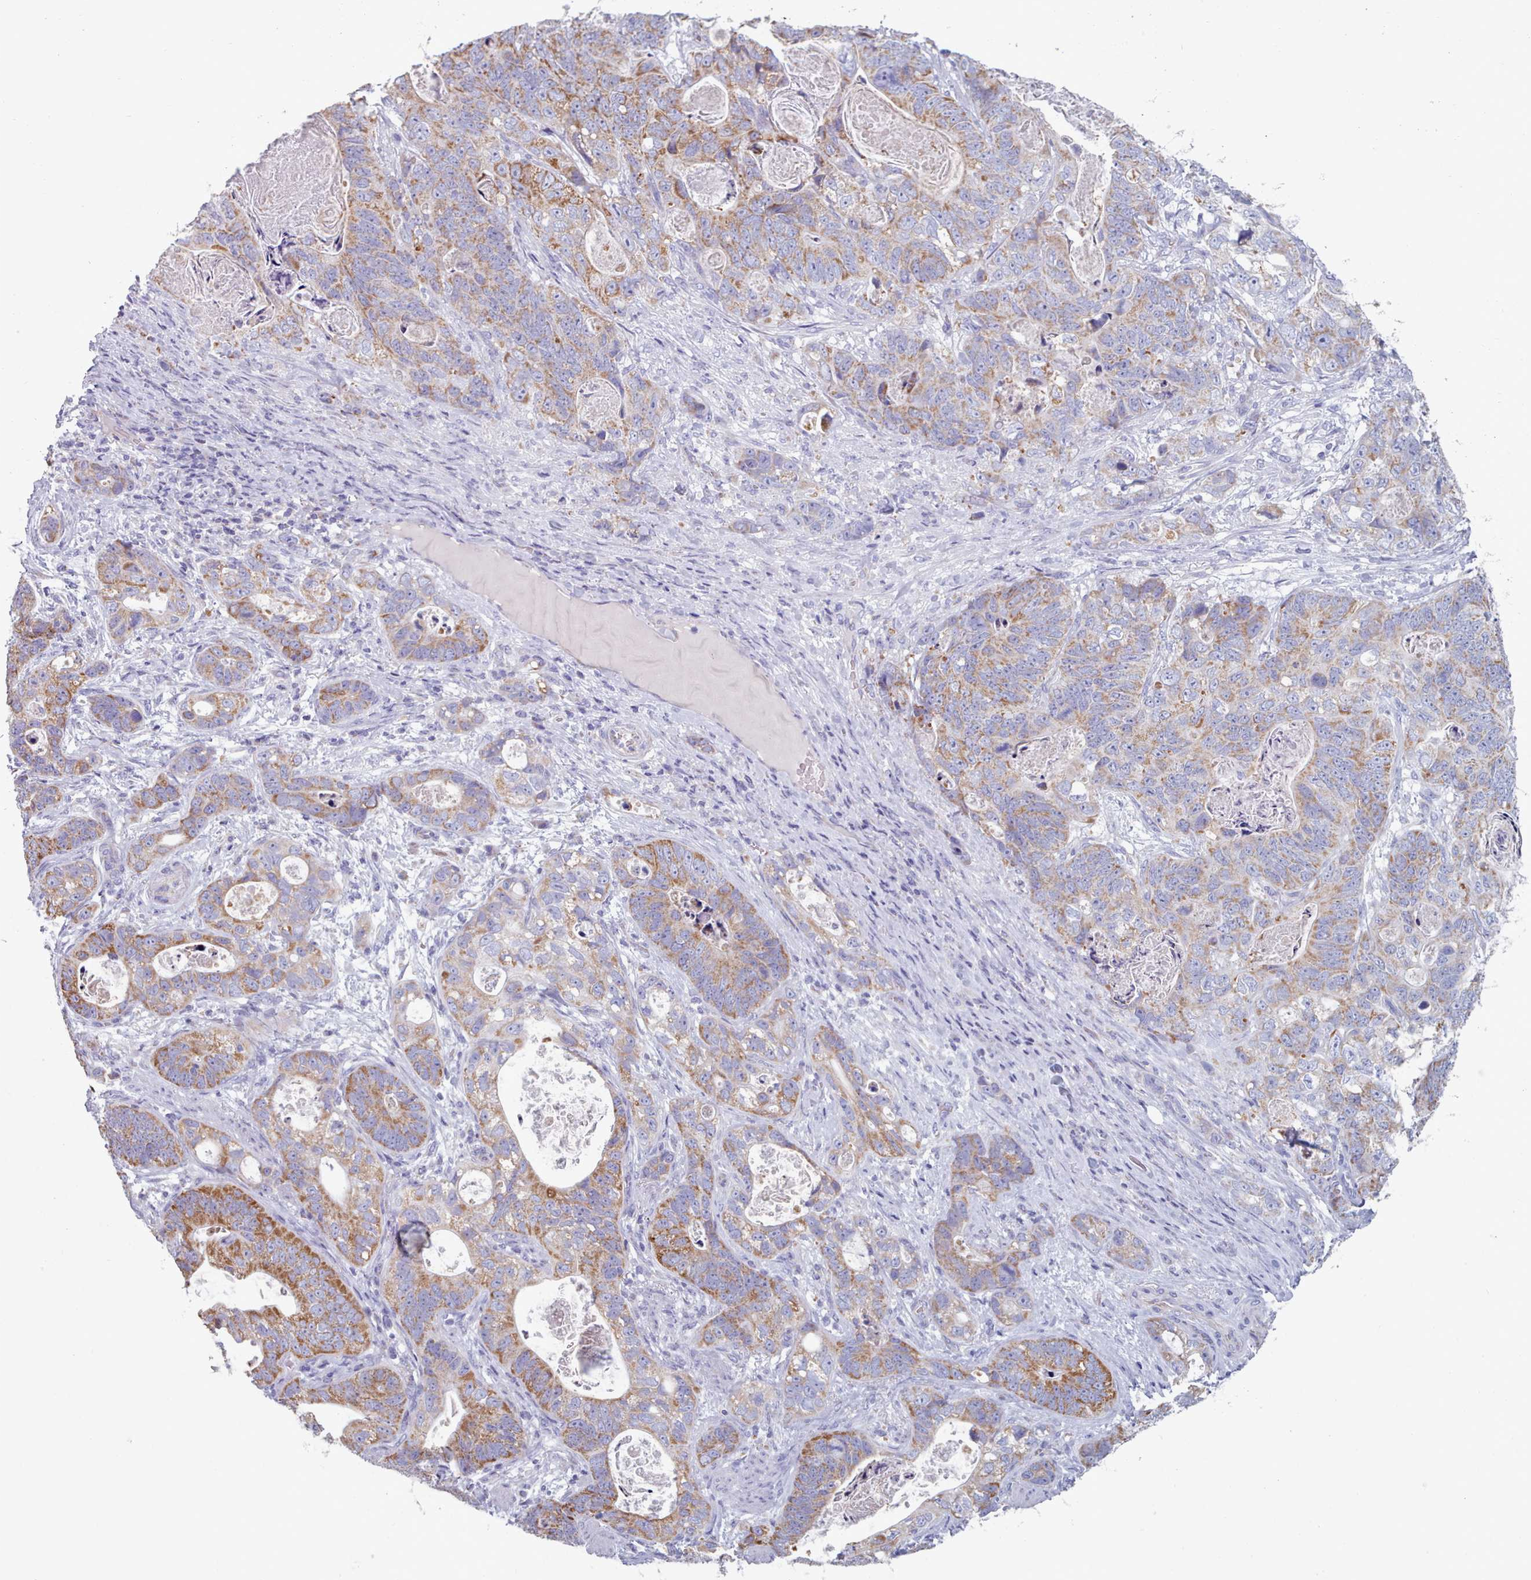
{"staining": {"intensity": "moderate", "quantity": ">75%", "location": "cytoplasmic/membranous"}, "tissue": "stomach cancer", "cell_type": "Tumor cells", "image_type": "cancer", "snomed": [{"axis": "morphology", "description": "Normal tissue, NOS"}, {"axis": "morphology", "description": "Adenocarcinoma, NOS"}, {"axis": "topography", "description": "Stomach"}], "caption": "Human stomach adenocarcinoma stained with a brown dye exhibits moderate cytoplasmic/membranous positive staining in approximately >75% of tumor cells.", "gene": "HAO1", "patient": {"sex": "female", "age": 89}}